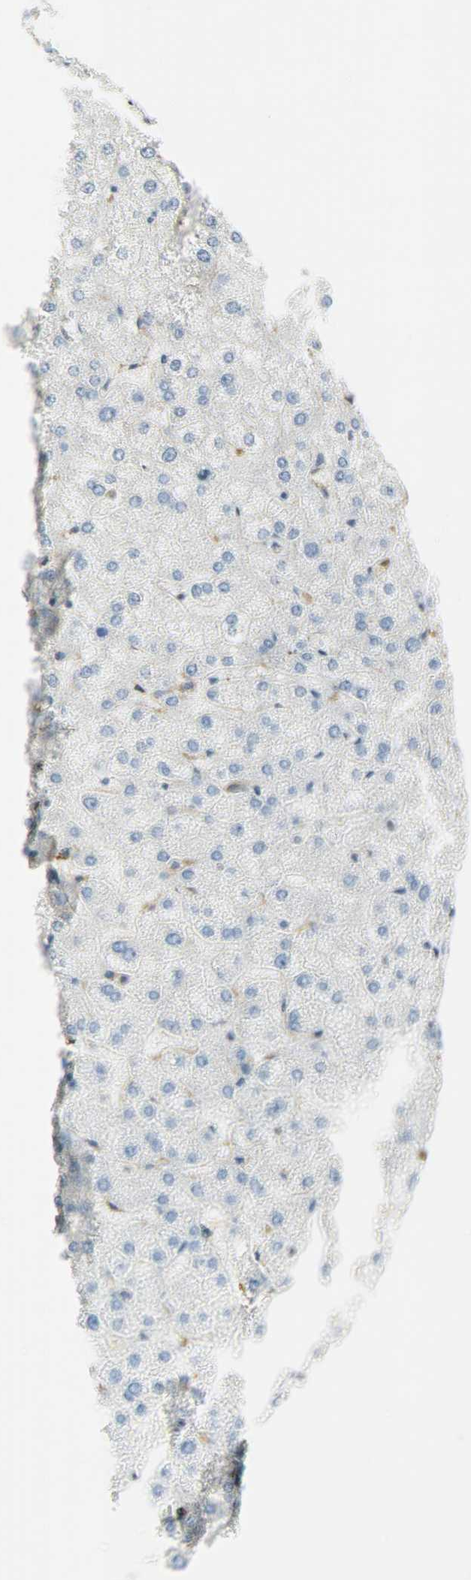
{"staining": {"intensity": "negative", "quantity": "none", "location": "none"}, "tissue": "liver", "cell_type": "Cholangiocytes", "image_type": "normal", "snomed": [{"axis": "morphology", "description": "Normal tissue, NOS"}, {"axis": "topography", "description": "Liver"}], "caption": "There is no significant staining in cholangiocytes of liver. (DAB IHC, high magnification).", "gene": "WARS1", "patient": {"sex": "female", "age": 32}}